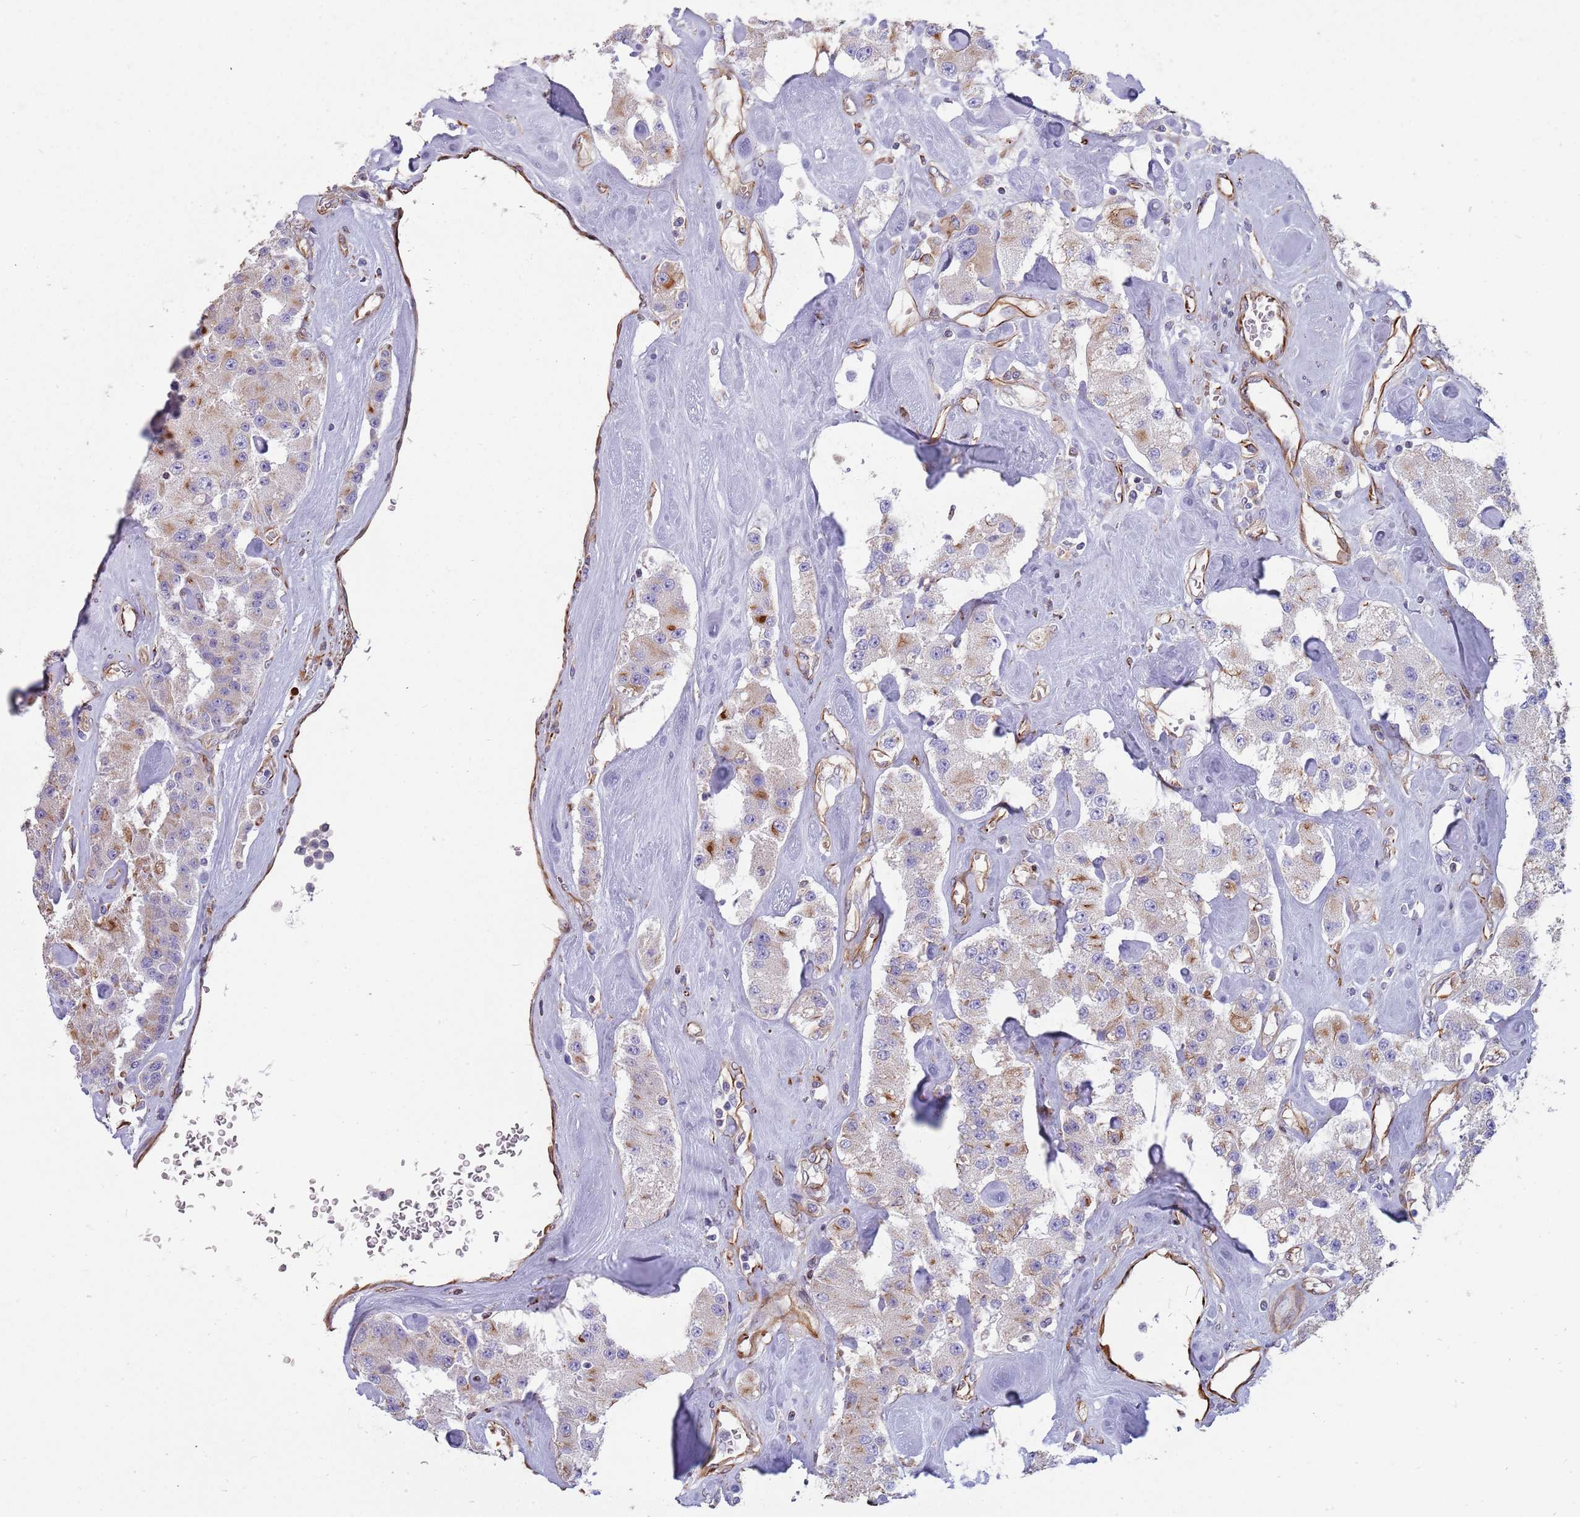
{"staining": {"intensity": "weak", "quantity": "25%-75%", "location": "cytoplasmic/membranous"}, "tissue": "carcinoid", "cell_type": "Tumor cells", "image_type": "cancer", "snomed": [{"axis": "morphology", "description": "Carcinoid, malignant, NOS"}, {"axis": "topography", "description": "Pancreas"}], "caption": "A low amount of weak cytoplasmic/membranous expression is identified in about 25%-75% of tumor cells in malignant carcinoid tissue.", "gene": "MOGAT1", "patient": {"sex": "male", "age": 41}}